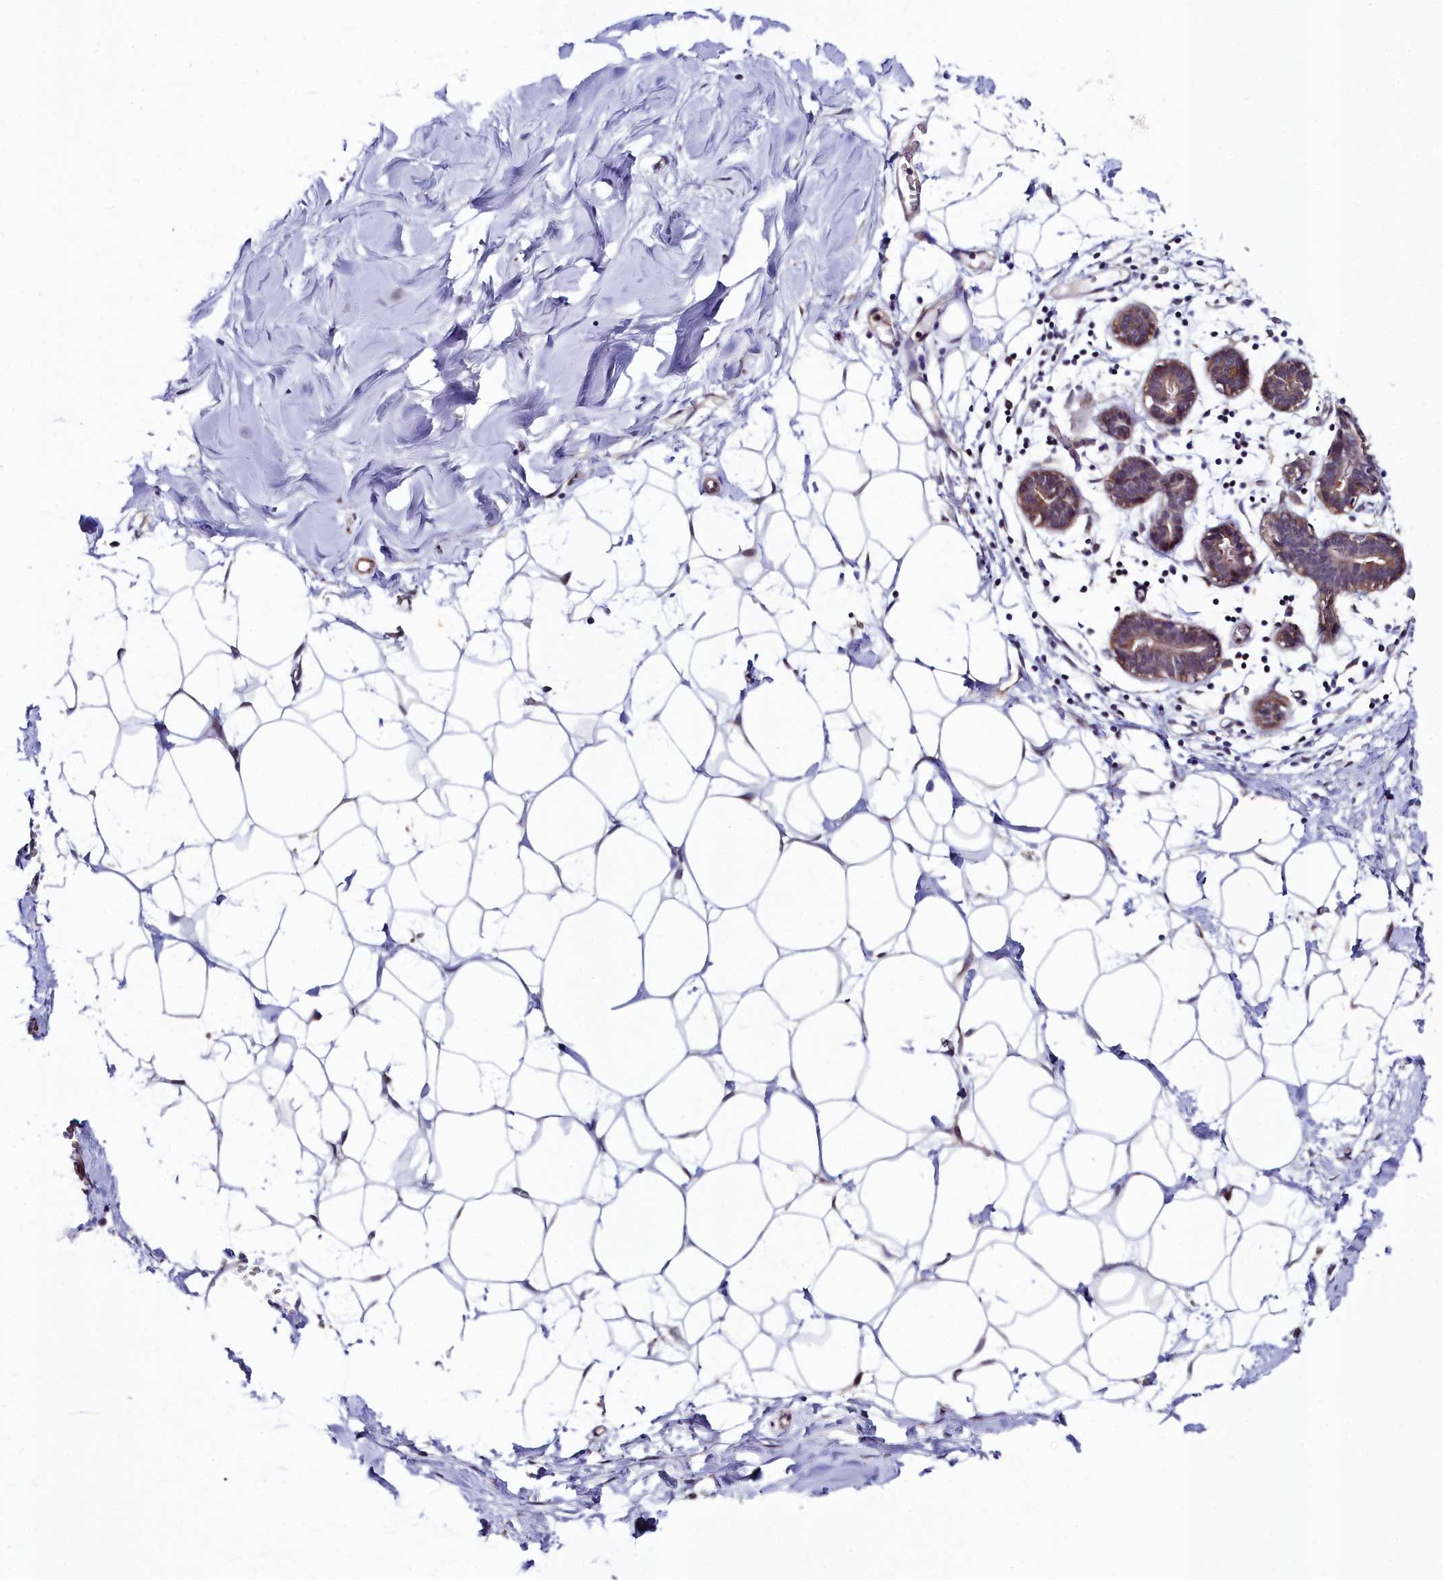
{"staining": {"intensity": "negative", "quantity": "none", "location": "none"}, "tissue": "breast", "cell_type": "Adipocytes", "image_type": "normal", "snomed": [{"axis": "morphology", "description": "Normal tissue, NOS"}, {"axis": "topography", "description": "Breast"}], "caption": "Immunohistochemistry (IHC) of unremarkable breast exhibits no positivity in adipocytes.", "gene": "C4orf19", "patient": {"sex": "female", "age": 27}}